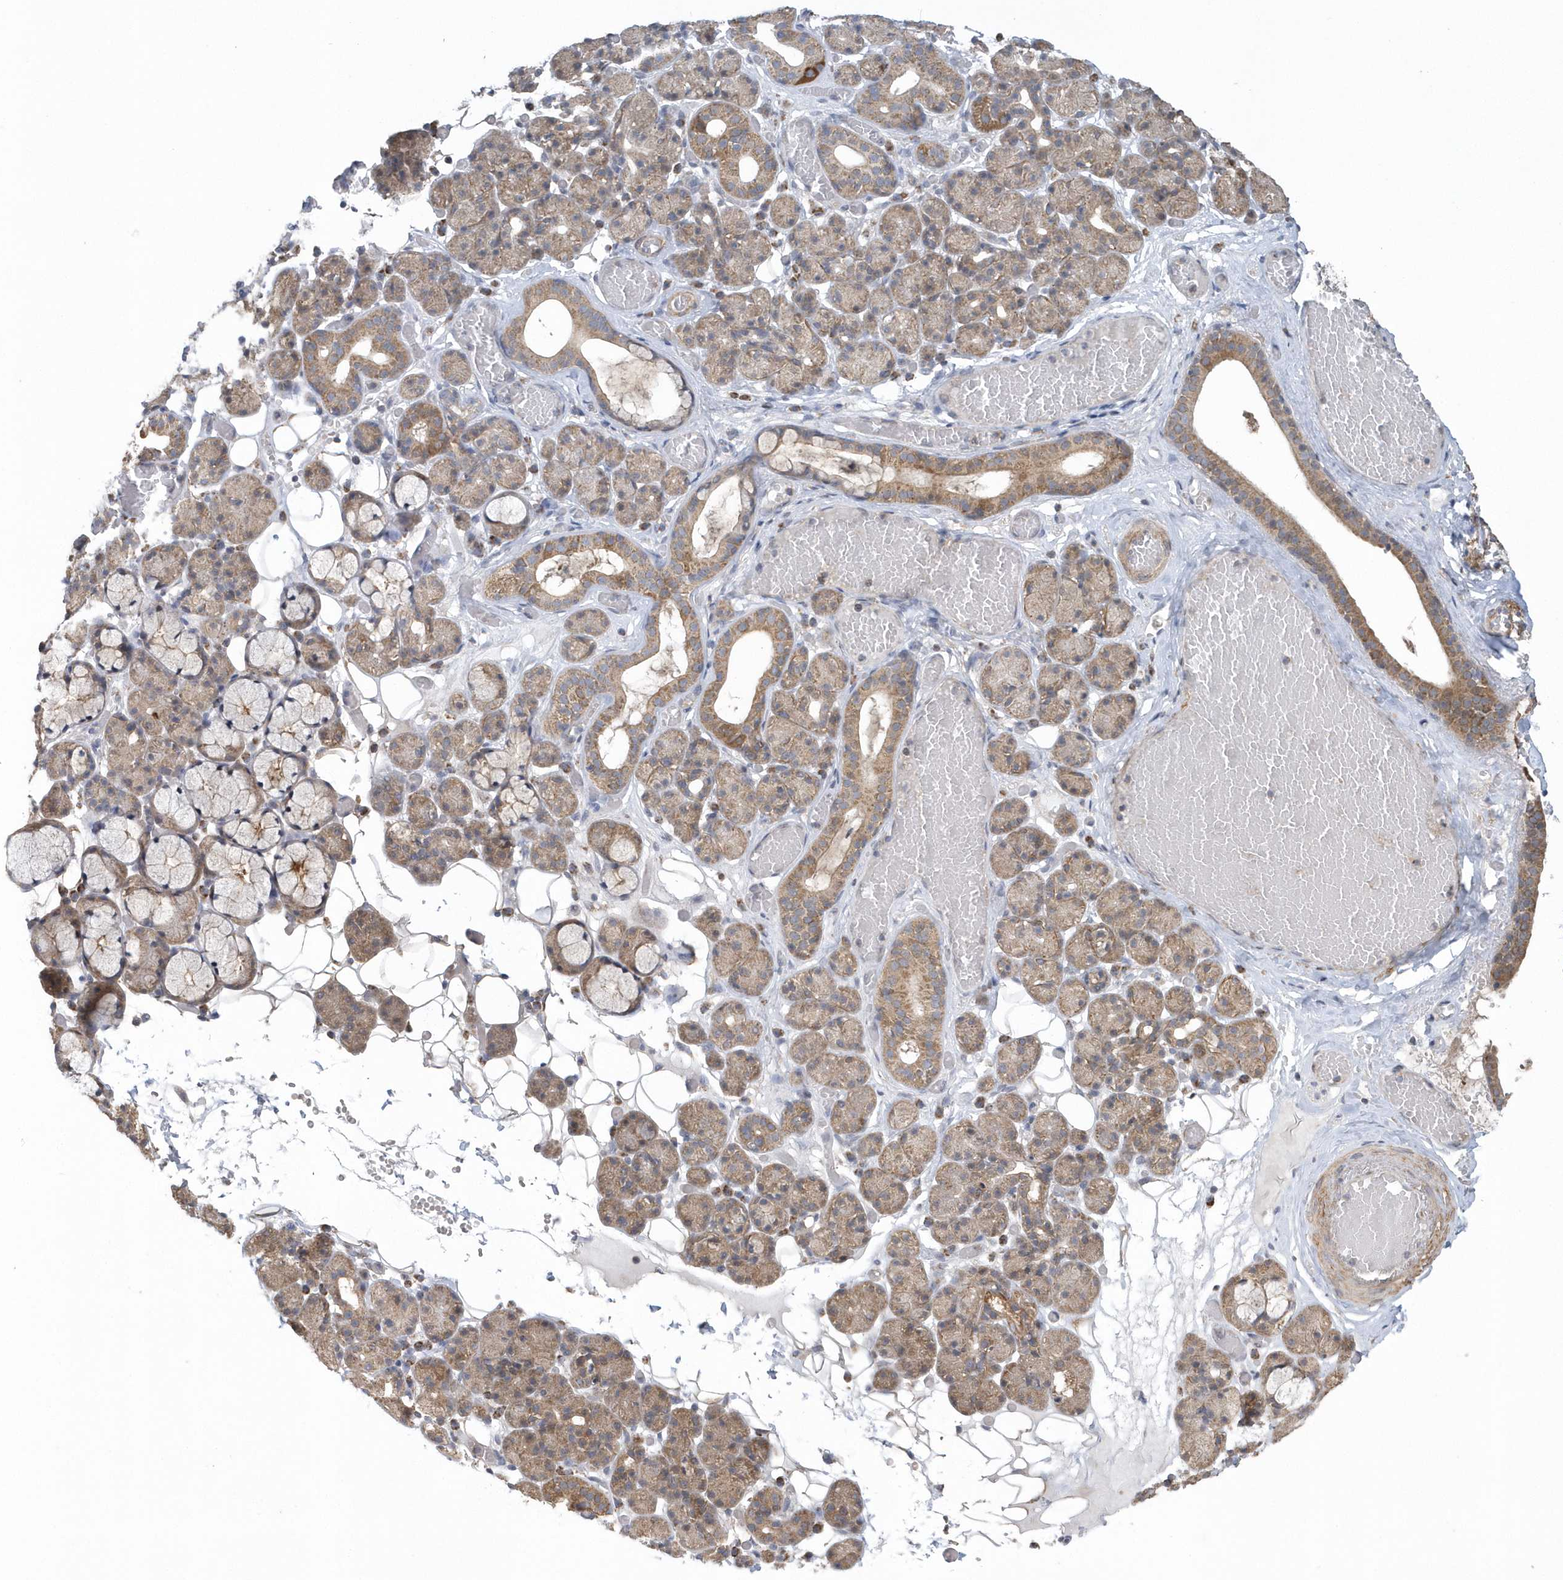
{"staining": {"intensity": "moderate", "quantity": "25%-75%", "location": "cytoplasmic/membranous"}, "tissue": "salivary gland", "cell_type": "Glandular cells", "image_type": "normal", "snomed": [{"axis": "morphology", "description": "Normal tissue, NOS"}, {"axis": "topography", "description": "Salivary gland"}], "caption": "Glandular cells demonstrate moderate cytoplasmic/membranous positivity in approximately 25%-75% of cells in unremarkable salivary gland.", "gene": "SLX9", "patient": {"sex": "male", "age": 63}}